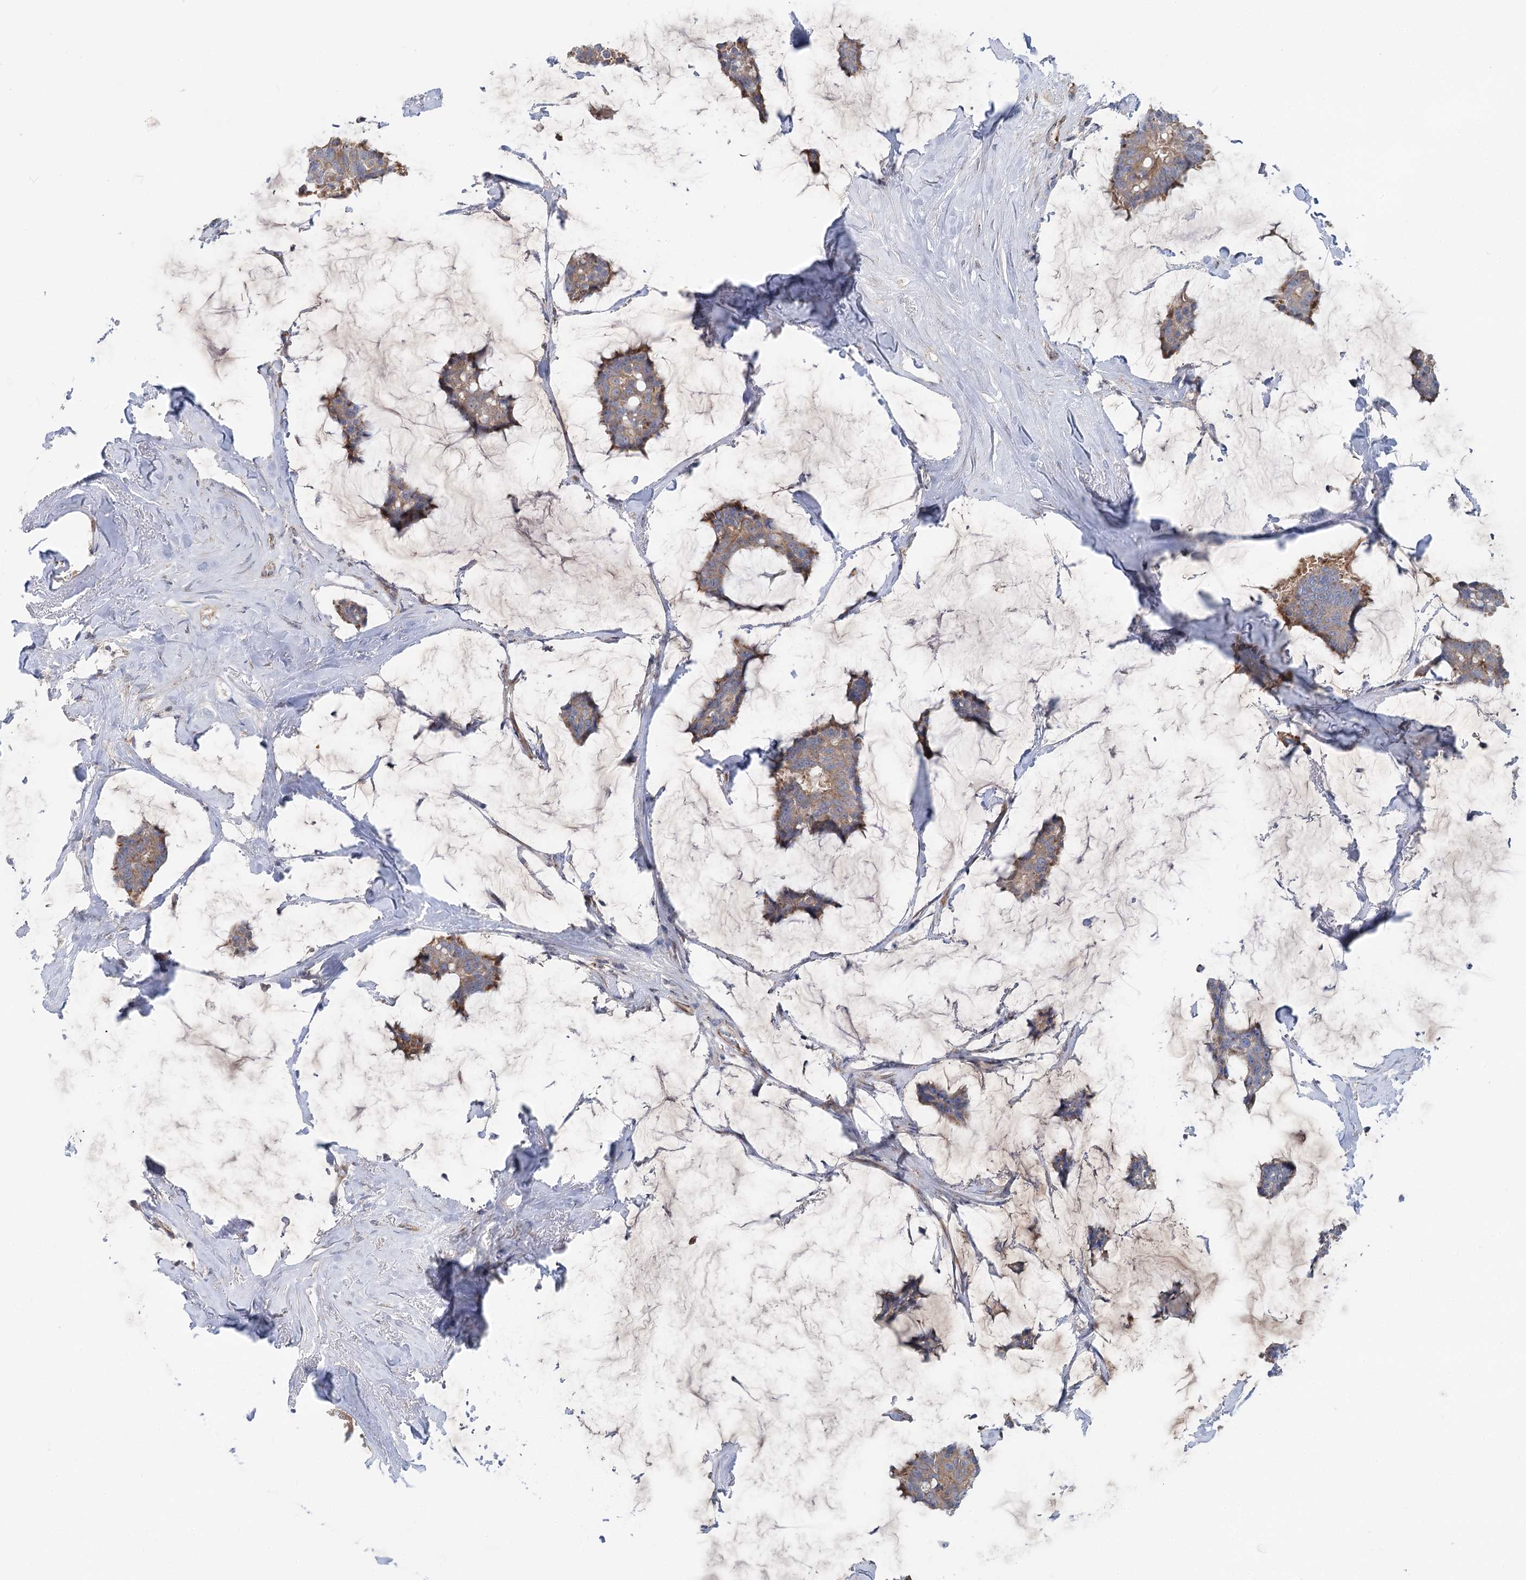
{"staining": {"intensity": "moderate", "quantity": ">75%", "location": "cytoplasmic/membranous"}, "tissue": "breast cancer", "cell_type": "Tumor cells", "image_type": "cancer", "snomed": [{"axis": "morphology", "description": "Duct carcinoma"}, {"axis": "topography", "description": "Breast"}], "caption": "Moderate cytoplasmic/membranous staining for a protein is appreciated in approximately >75% of tumor cells of invasive ductal carcinoma (breast) using IHC.", "gene": "SCN11A", "patient": {"sex": "female", "age": 93}}